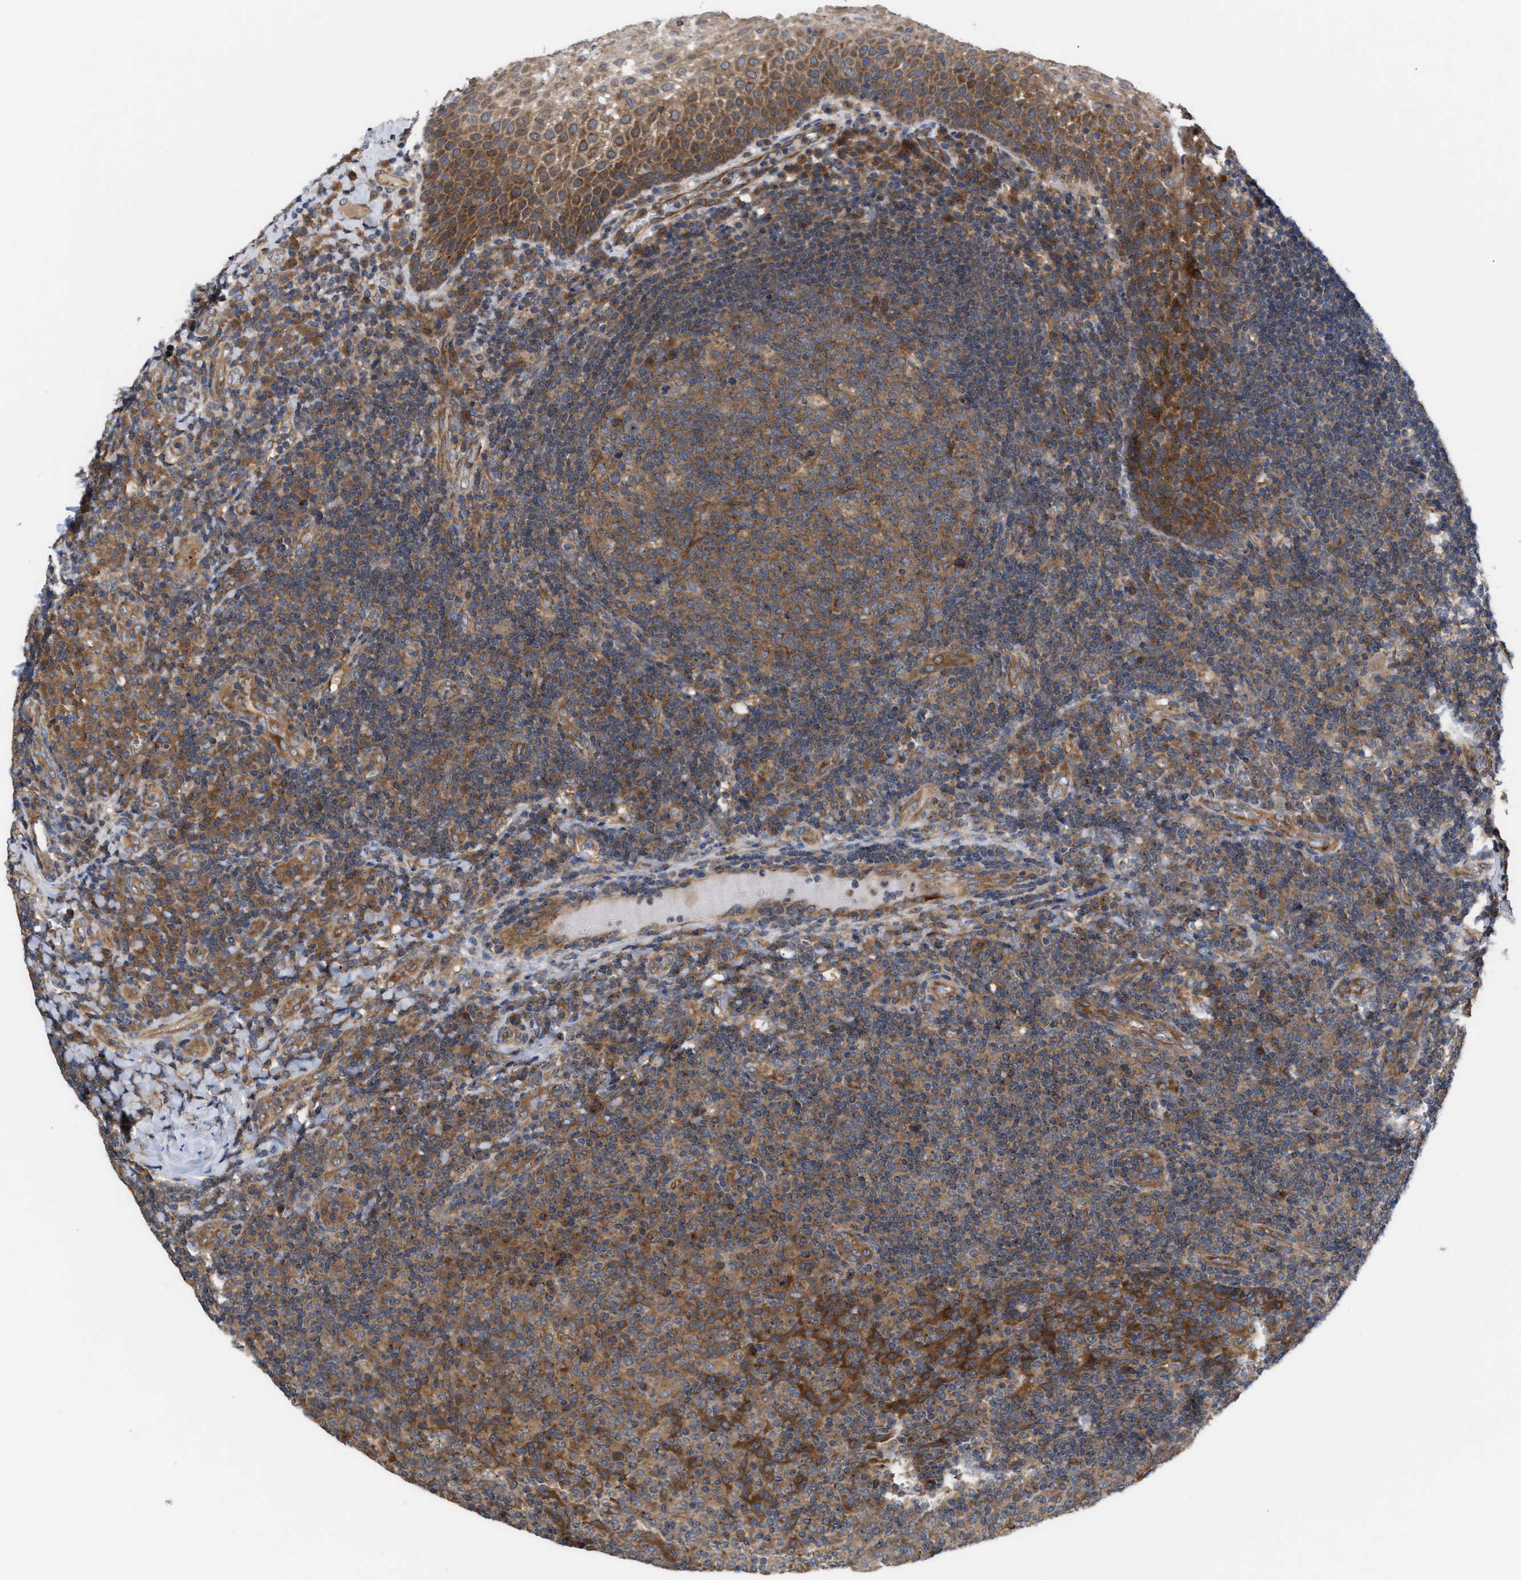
{"staining": {"intensity": "moderate", "quantity": ">75%", "location": "cytoplasmic/membranous"}, "tissue": "tonsil", "cell_type": "Germinal center cells", "image_type": "normal", "snomed": [{"axis": "morphology", "description": "Normal tissue, NOS"}, {"axis": "topography", "description": "Tonsil"}], "caption": "Approximately >75% of germinal center cells in normal tonsil show moderate cytoplasmic/membranous protein staining as visualized by brown immunohistochemical staining.", "gene": "LAPTM4B", "patient": {"sex": "male", "age": 17}}